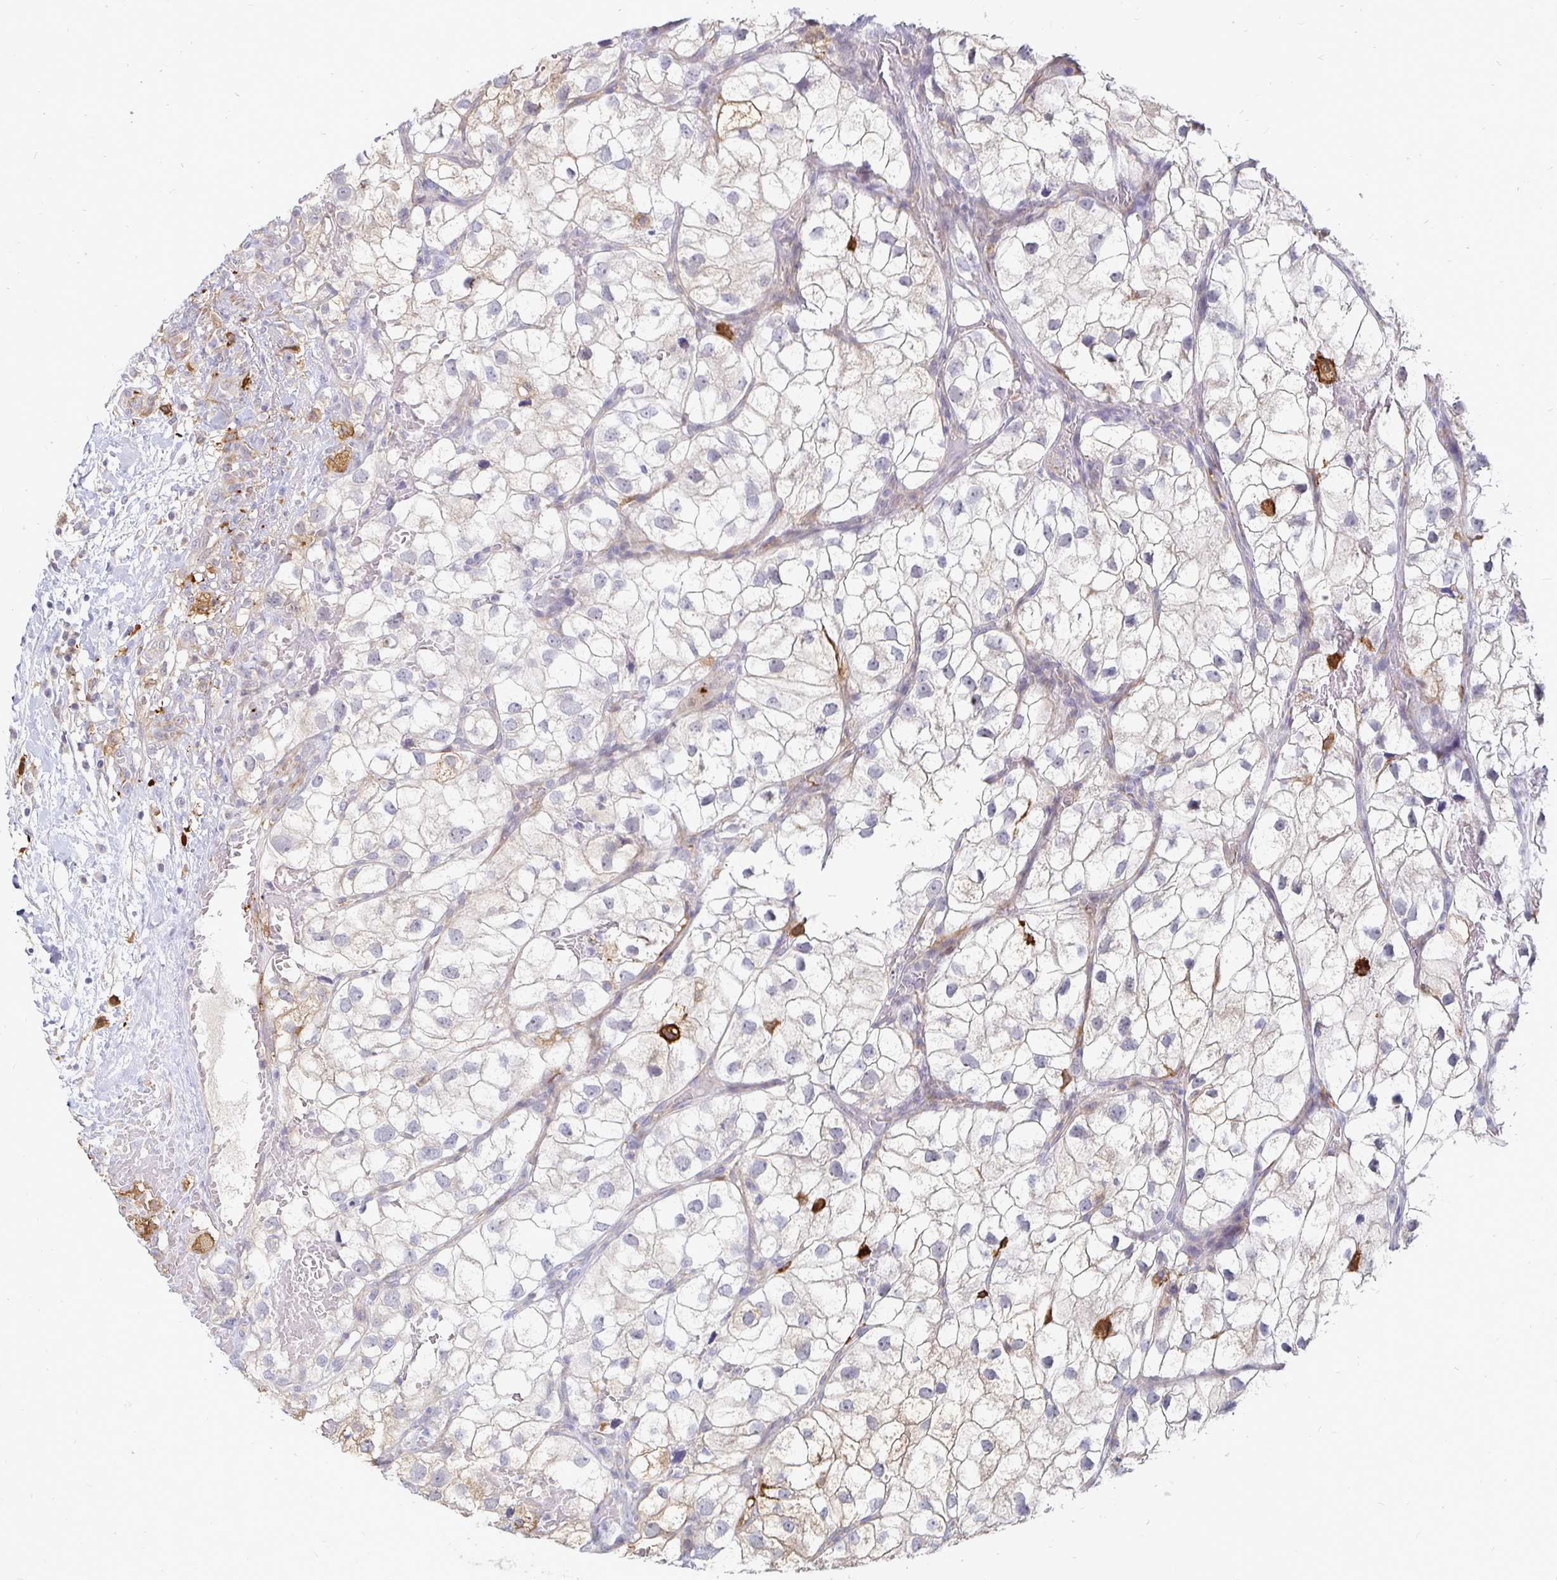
{"staining": {"intensity": "negative", "quantity": "none", "location": "none"}, "tissue": "renal cancer", "cell_type": "Tumor cells", "image_type": "cancer", "snomed": [{"axis": "morphology", "description": "Adenocarcinoma, NOS"}, {"axis": "topography", "description": "Kidney"}], "caption": "DAB (3,3'-diaminobenzidine) immunohistochemical staining of renal cancer (adenocarcinoma) shows no significant positivity in tumor cells. Nuclei are stained in blue.", "gene": "CCDC85A", "patient": {"sex": "male", "age": 59}}